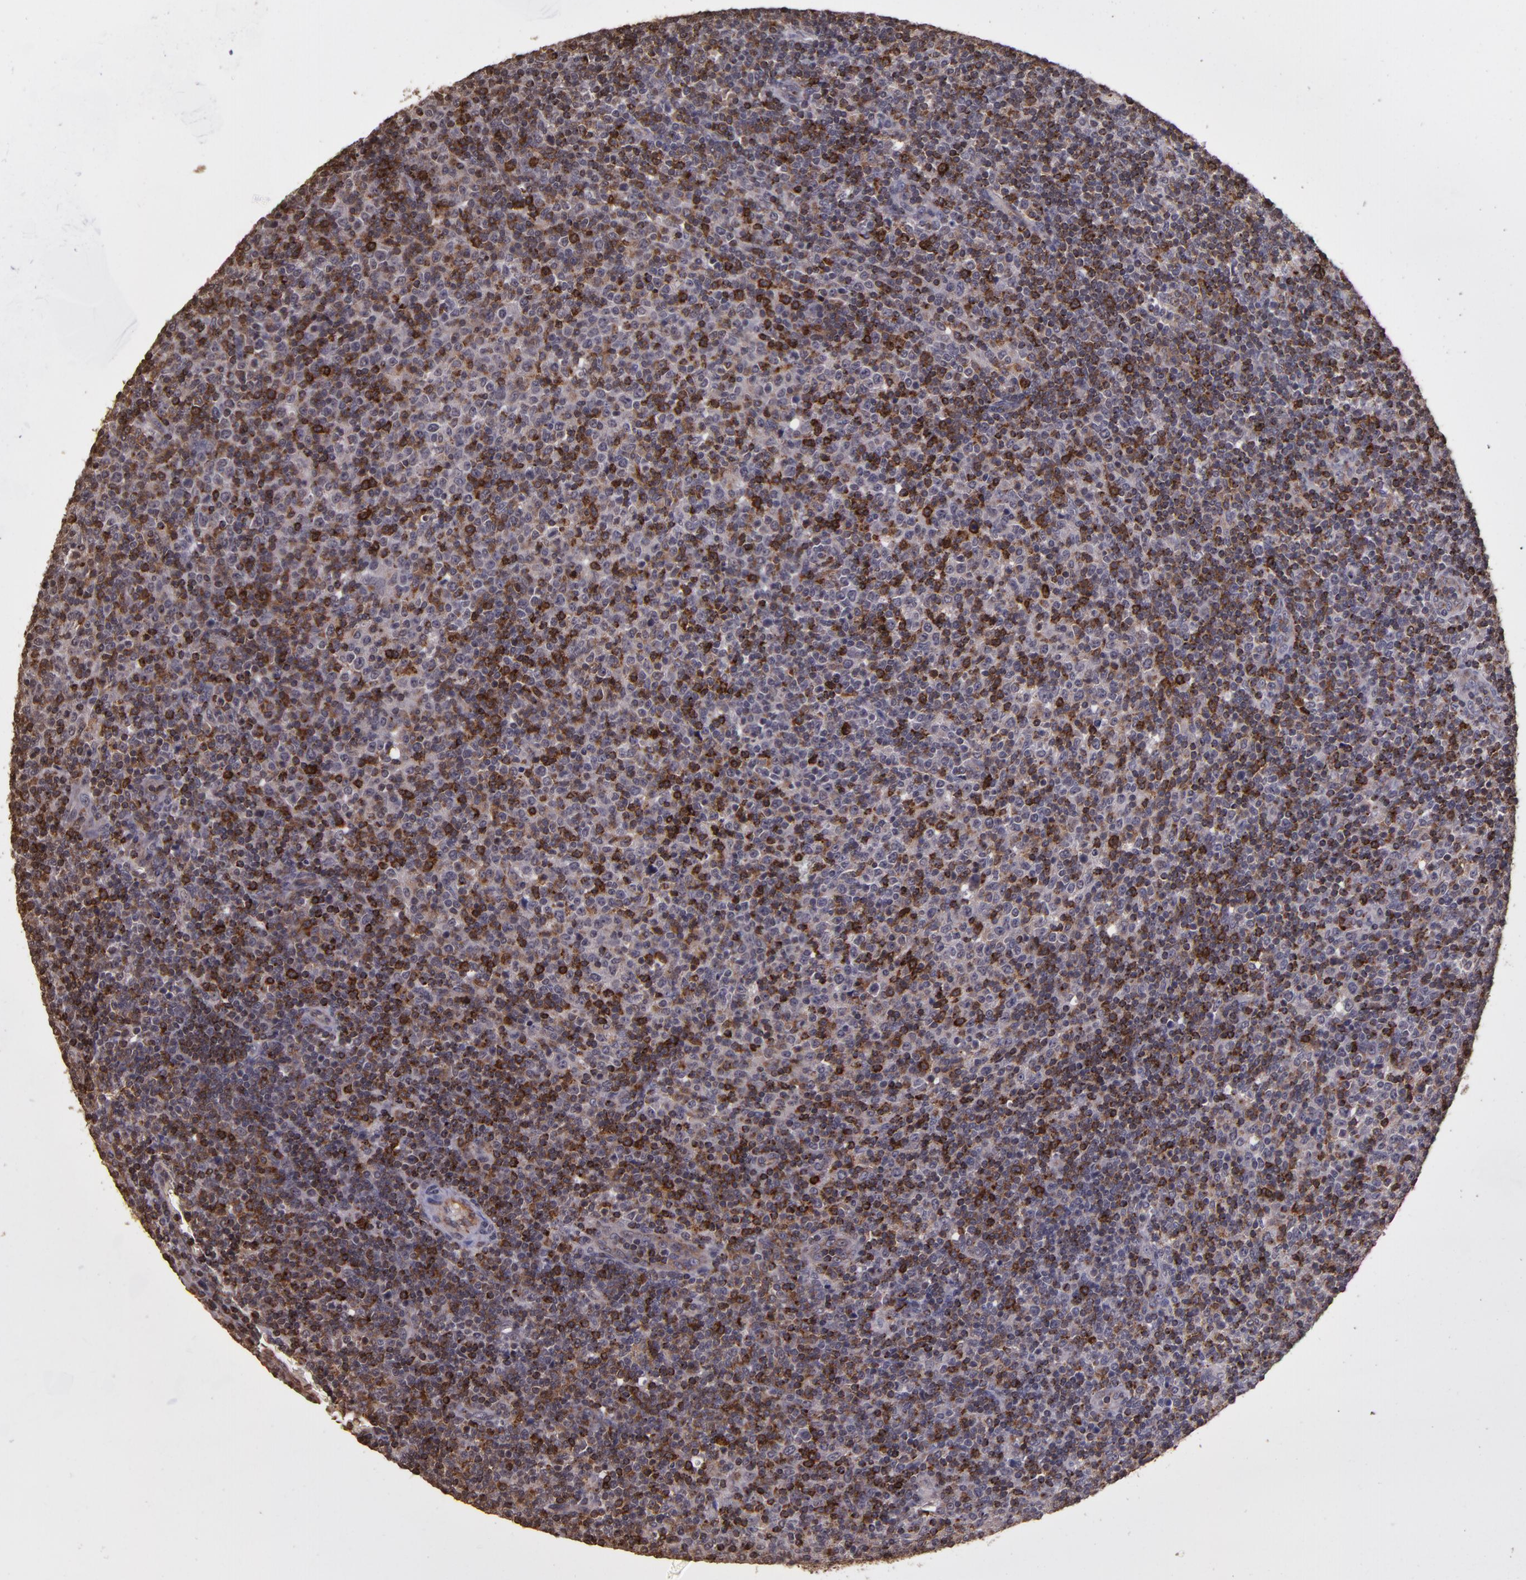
{"staining": {"intensity": "moderate", "quantity": ">75%", "location": "cytoplasmic/membranous"}, "tissue": "lymphoma", "cell_type": "Tumor cells", "image_type": "cancer", "snomed": [{"axis": "morphology", "description": "Malignant lymphoma, non-Hodgkin's type, Low grade"}, {"axis": "topography", "description": "Lymph node"}], "caption": "Lymphoma stained with a brown dye displays moderate cytoplasmic/membranous positive expression in approximately >75% of tumor cells.", "gene": "SLC2A3", "patient": {"sex": "male", "age": 70}}